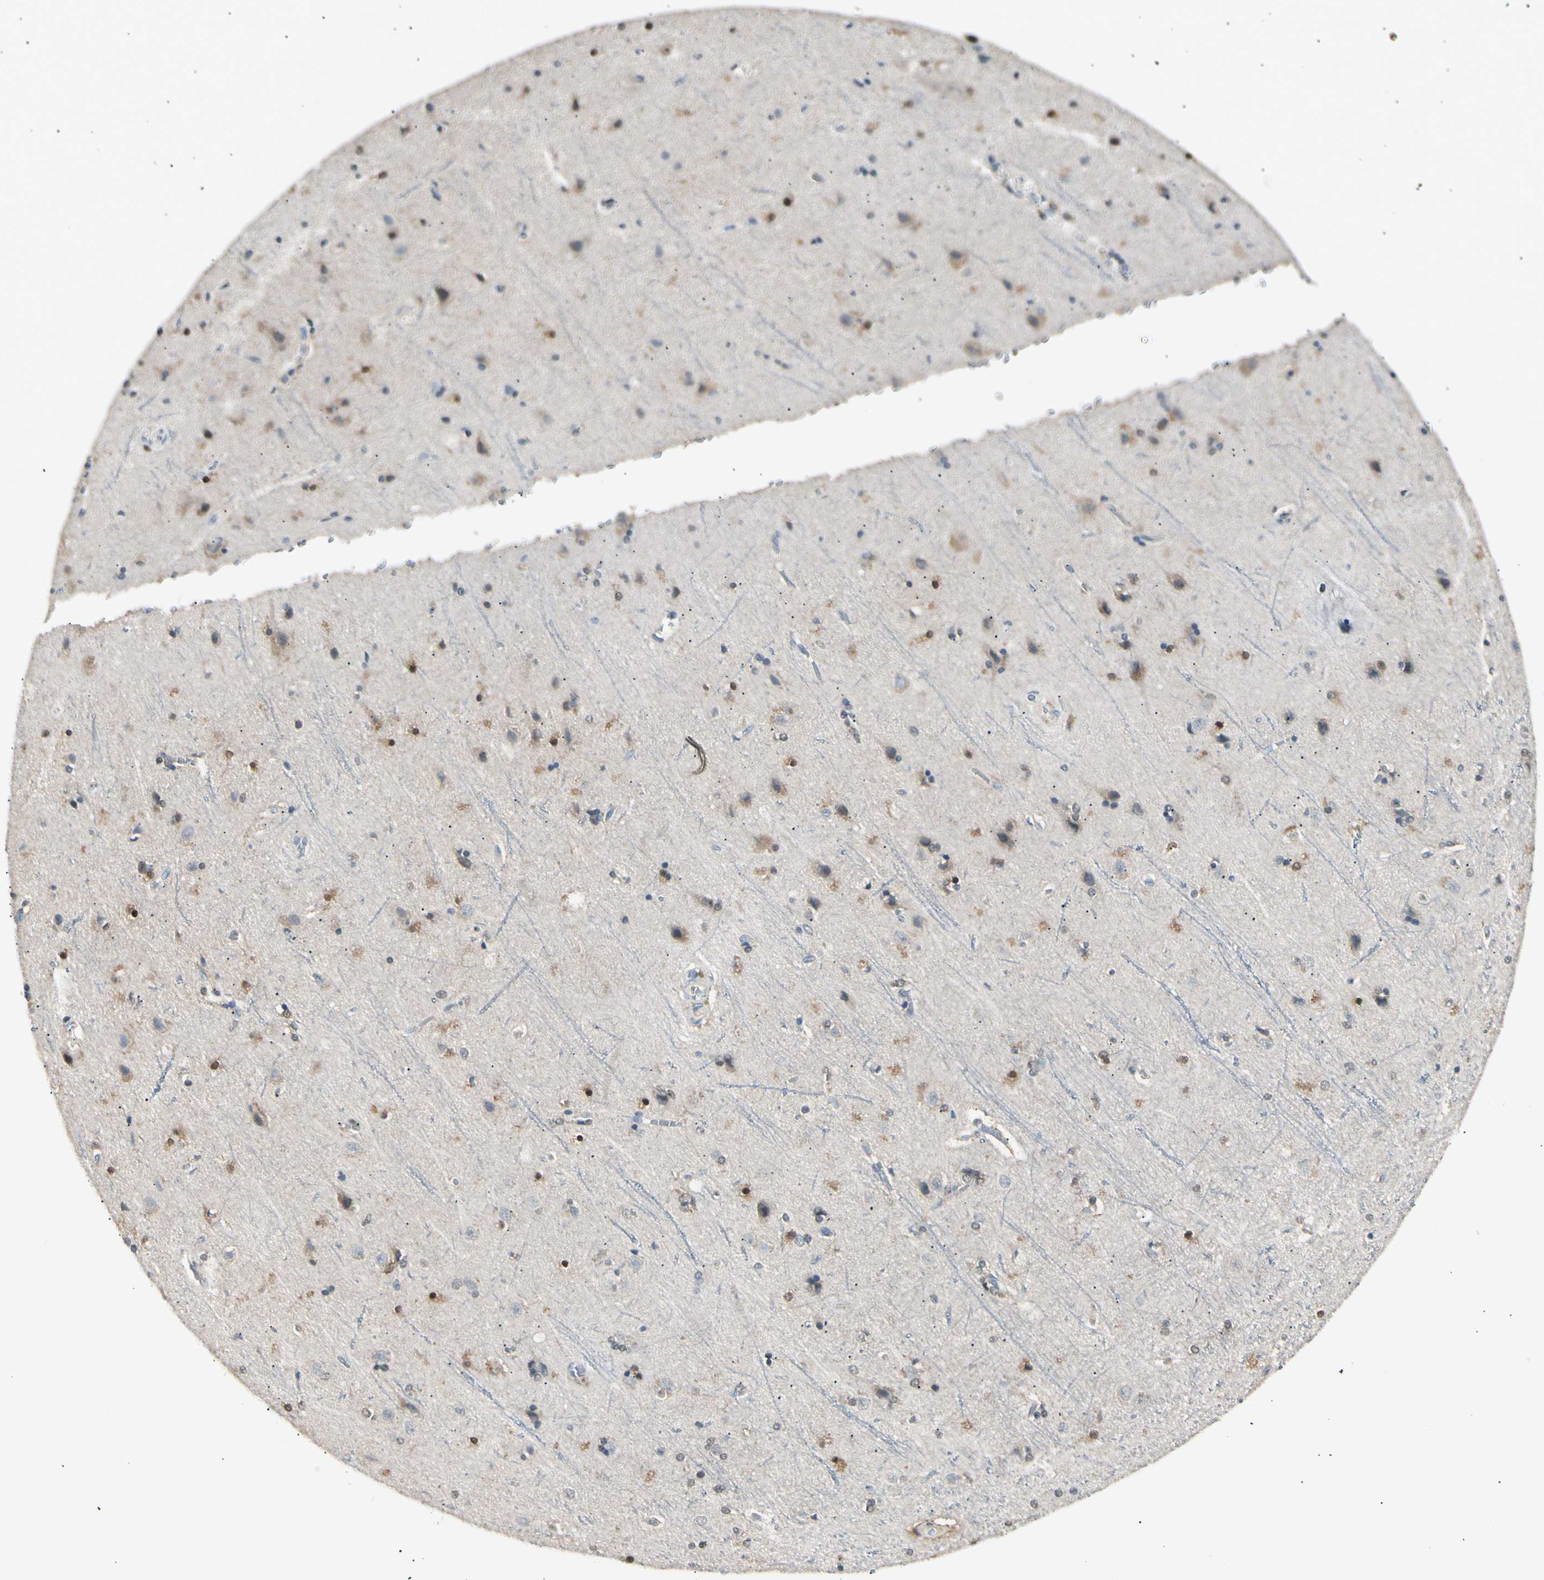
{"staining": {"intensity": "negative", "quantity": "none", "location": "none"}, "tissue": "cerebral cortex", "cell_type": "Endothelial cells", "image_type": "normal", "snomed": [{"axis": "morphology", "description": "Normal tissue, NOS"}, {"axis": "topography", "description": "Cerebral cortex"}], "caption": "There is no significant expression in endothelial cells of cerebral cortex. The staining is performed using DAB (3,3'-diaminobenzidine) brown chromogen with nuclei counter-stained in using hematoxylin.", "gene": "LHPP", "patient": {"sex": "female", "age": 54}}